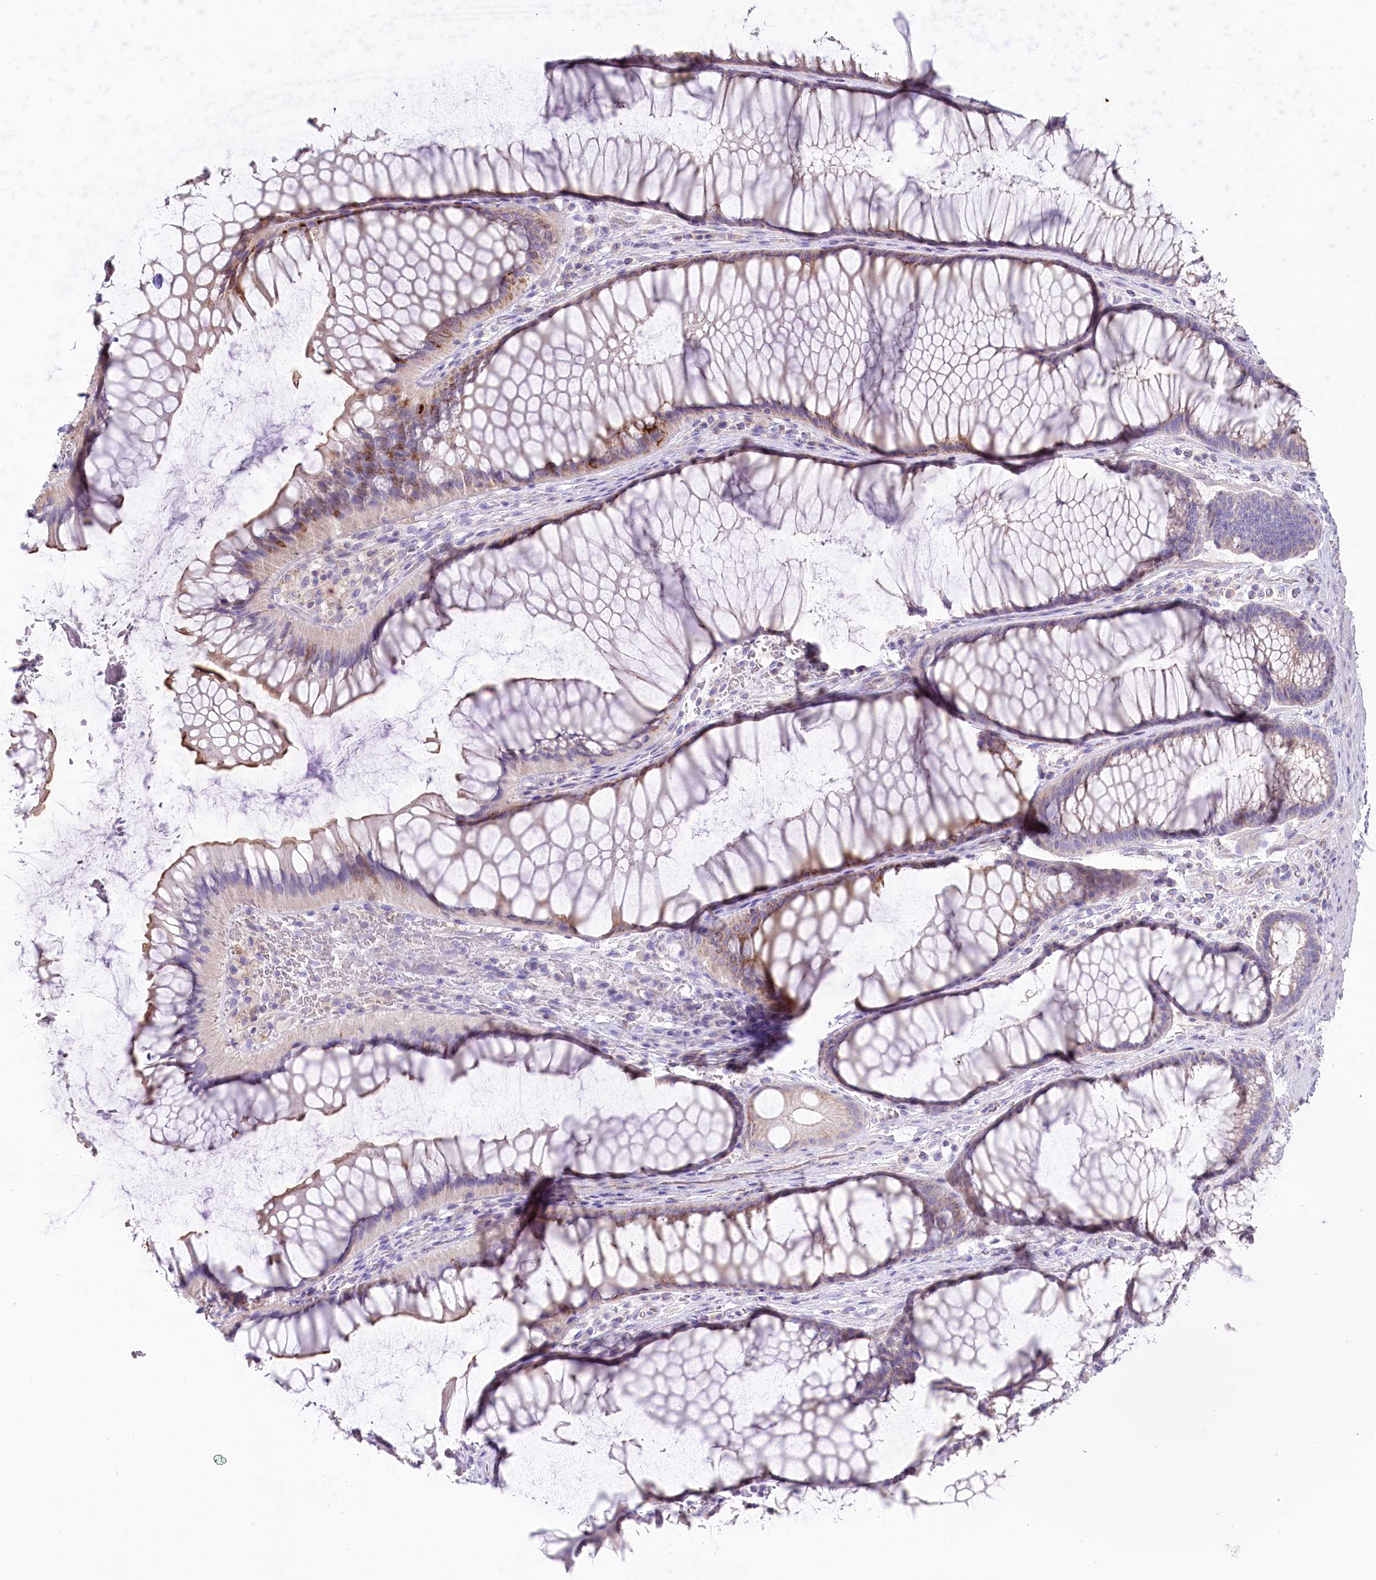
{"staining": {"intensity": "negative", "quantity": "none", "location": "none"}, "tissue": "colon", "cell_type": "Endothelial cells", "image_type": "normal", "snomed": [{"axis": "morphology", "description": "Normal tissue, NOS"}, {"axis": "topography", "description": "Colon"}], "caption": "Endothelial cells show no significant positivity in benign colon. (Stains: DAB (3,3'-diaminobenzidine) immunohistochemistry (IHC) with hematoxylin counter stain, Microscopy: brightfield microscopy at high magnification).", "gene": "SLC6A11", "patient": {"sex": "female", "age": 82}}